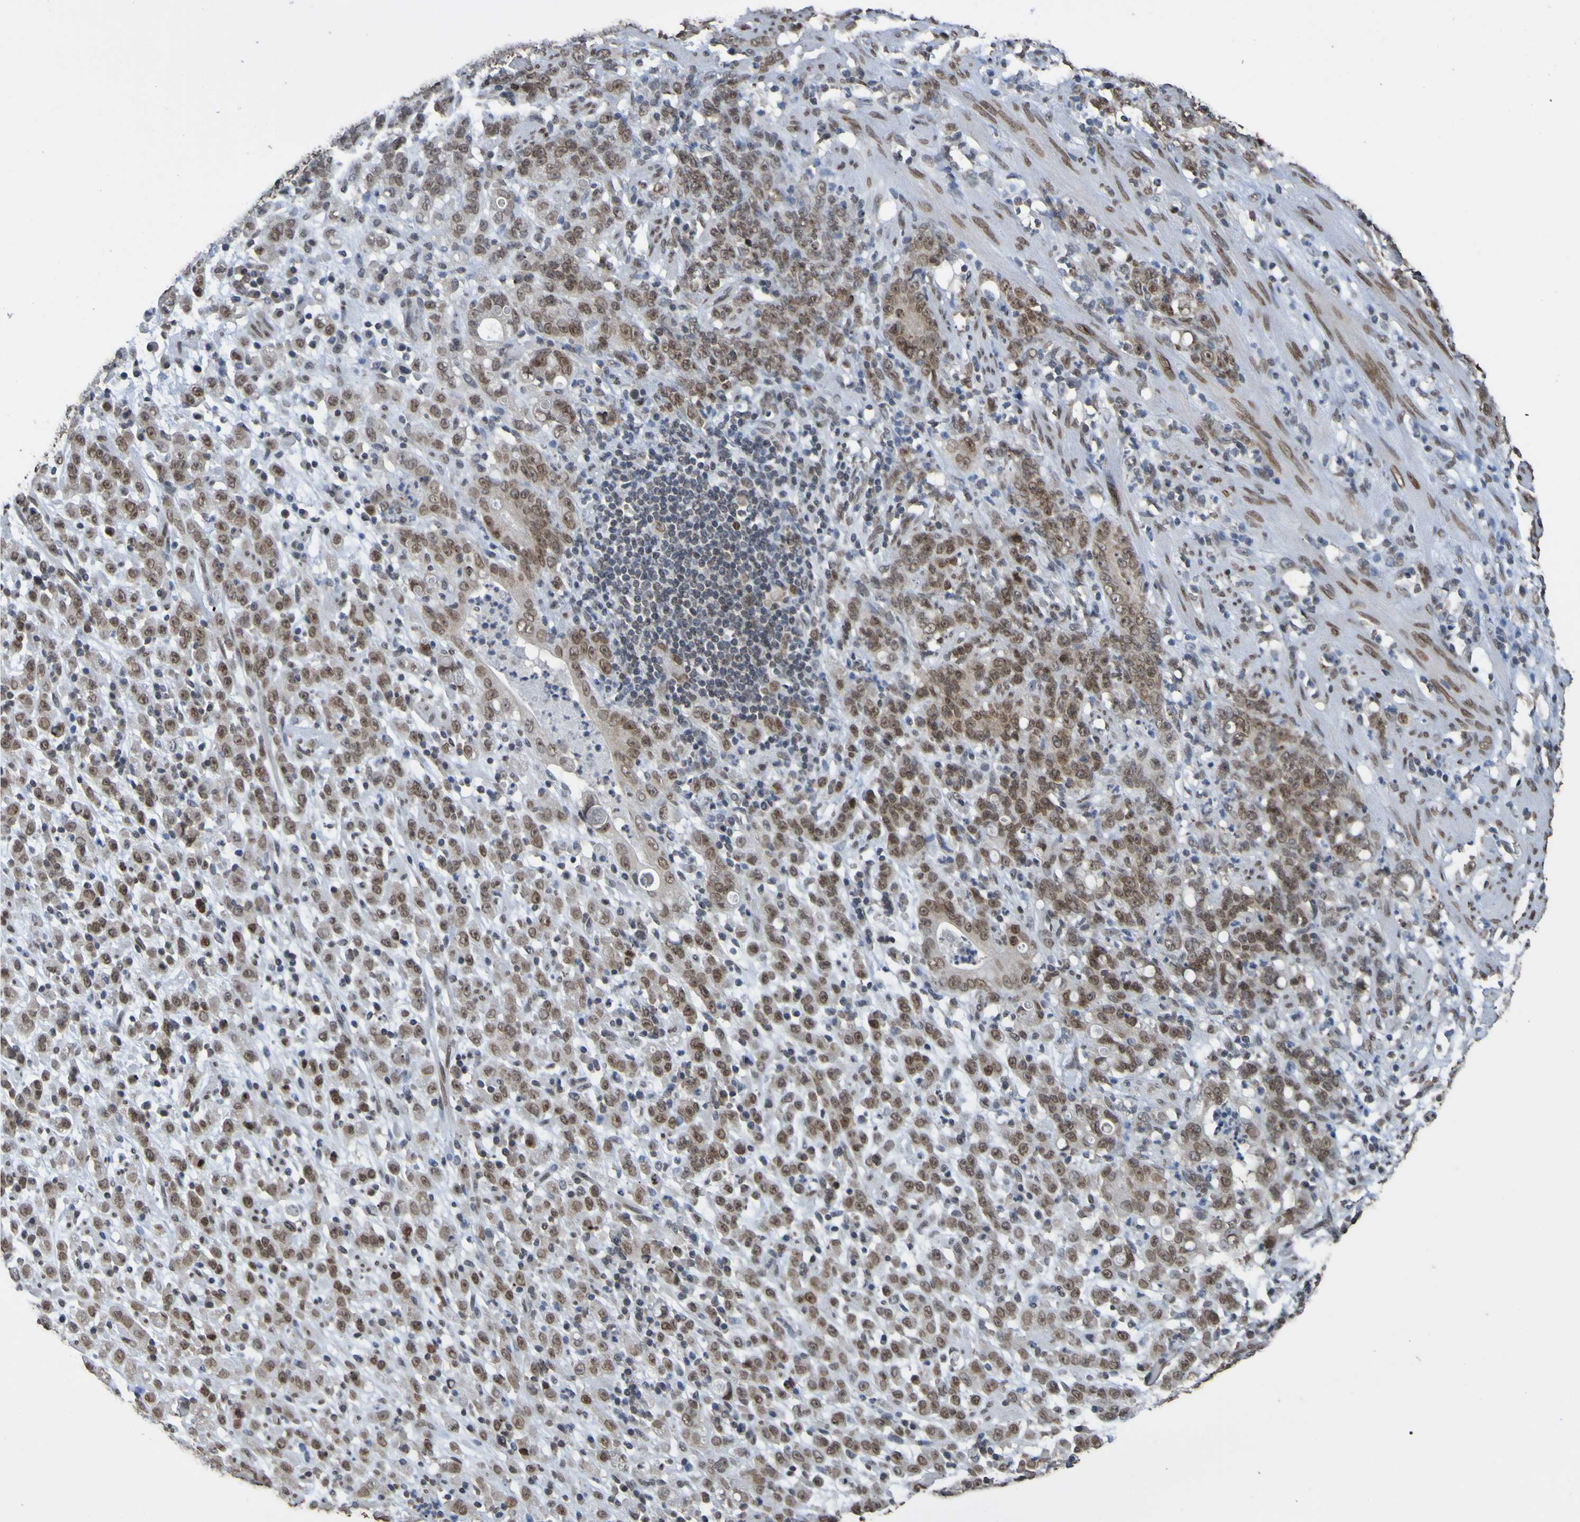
{"staining": {"intensity": "moderate", "quantity": ">75%", "location": "nuclear"}, "tissue": "stomach cancer", "cell_type": "Tumor cells", "image_type": "cancer", "snomed": [{"axis": "morphology", "description": "Adenocarcinoma, NOS"}, {"axis": "topography", "description": "Stomach, lower"}], "caption": "Human stomach cancer (adenocarcinoma) stained for a protein (brown) reveals moderate nuclear positive expression in about >75% of tumor cells.", "gene": "ALKBH2", "patient": {"sex": "male", "age": 88}}